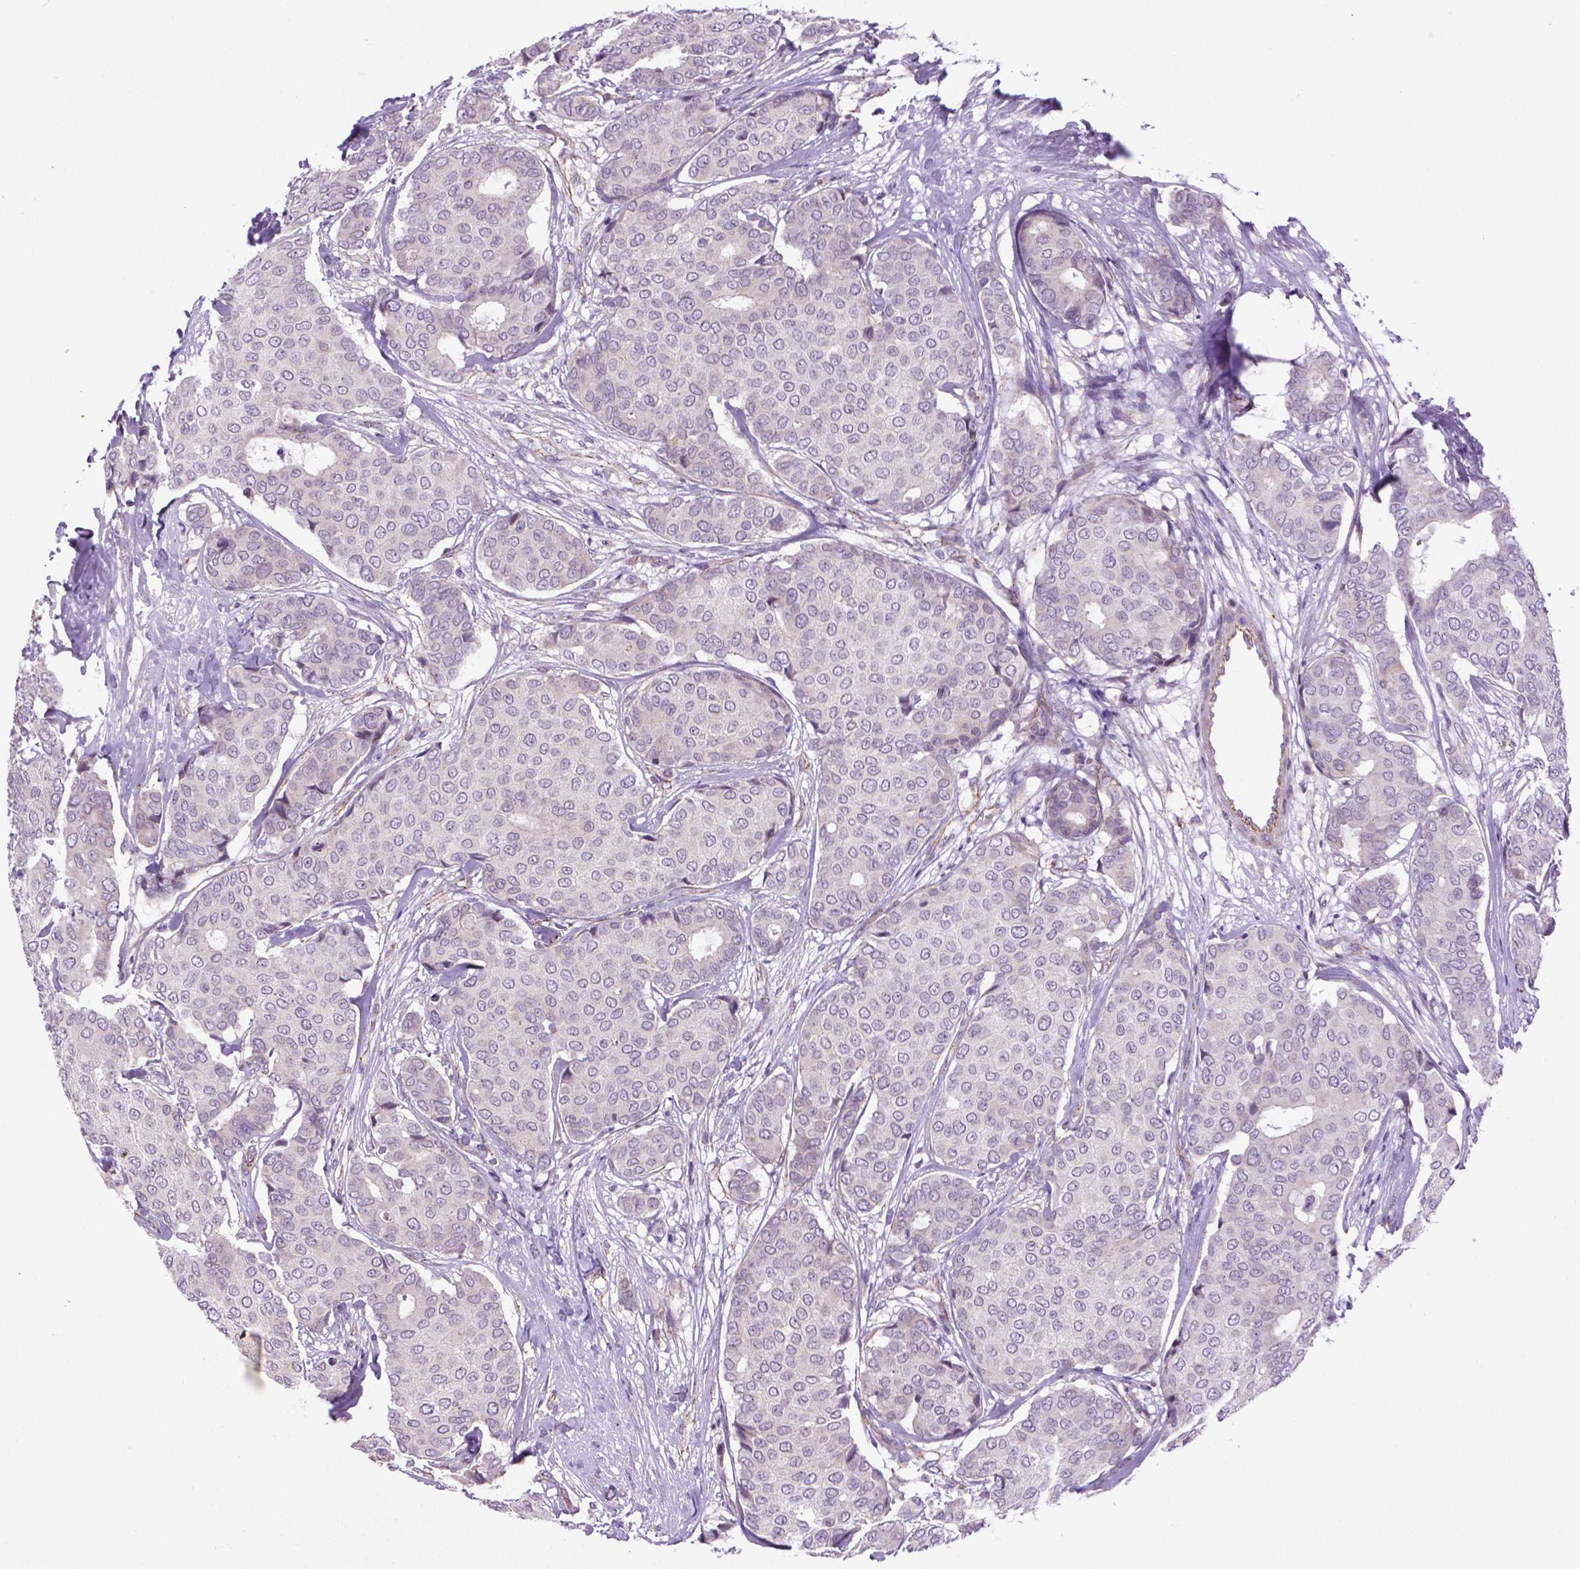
{"staining": {"intensity": "negative", "quantity": "none", "location": "none"}, "tissue": "breast cancer", "cell_type": "Tumor cells", "image_type": "cancer", "snomed": [{"axis": "morphology", "description": "Duct carcinoma"}, {"axis": "topography", "description": "Breast"}], "caption": "Immunohistochemical staining of human breast intraductal carcinoma displays no significant positivity in tumor cells.", "gene": "CCER2", "patient": {"sex": "female", "age": 75}}